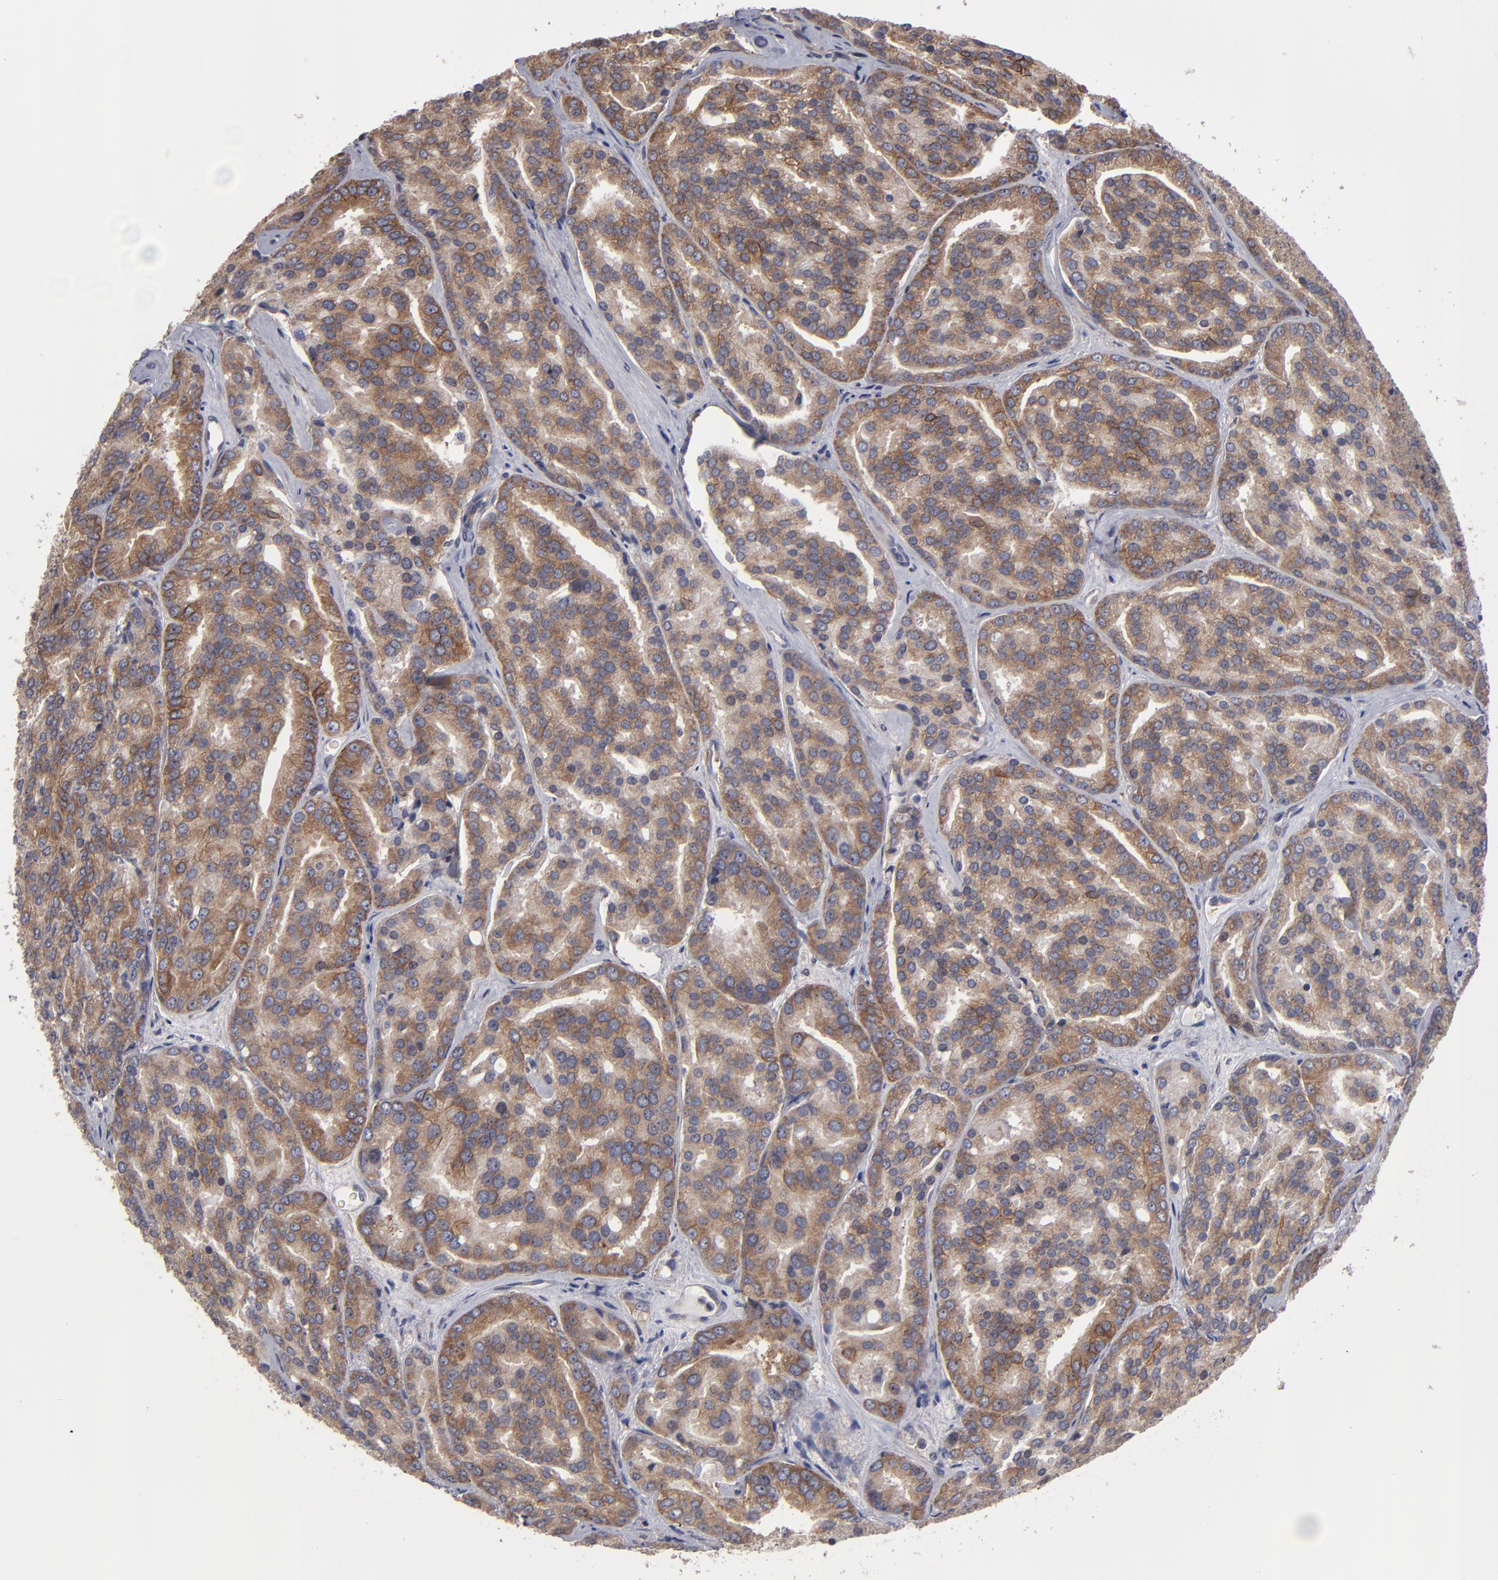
{"staining": {"intensity": "moderate", "quantity": ">75%", "location": "cytoplasmic/membranous"}, "tissue": "prostate cancer", "cell_type": "Tumor cells", "image_type": "cancer", "snomed": [{"axis": "morphology", "description": "Adenocarcinoma, High grade"}, {"axis": "topography", "description": "Prostate"}], "caption": "Prostate high-grade adenocarcinoma stained with DAB (3,3'-diaminobenzidine) immunohistochemistry reveals medium levels of moderate cytoplasmic/membranous positivity in about >75% of tumor cells.", "gene": "SND1", "patient": {"sex": "male", "age": 64}}